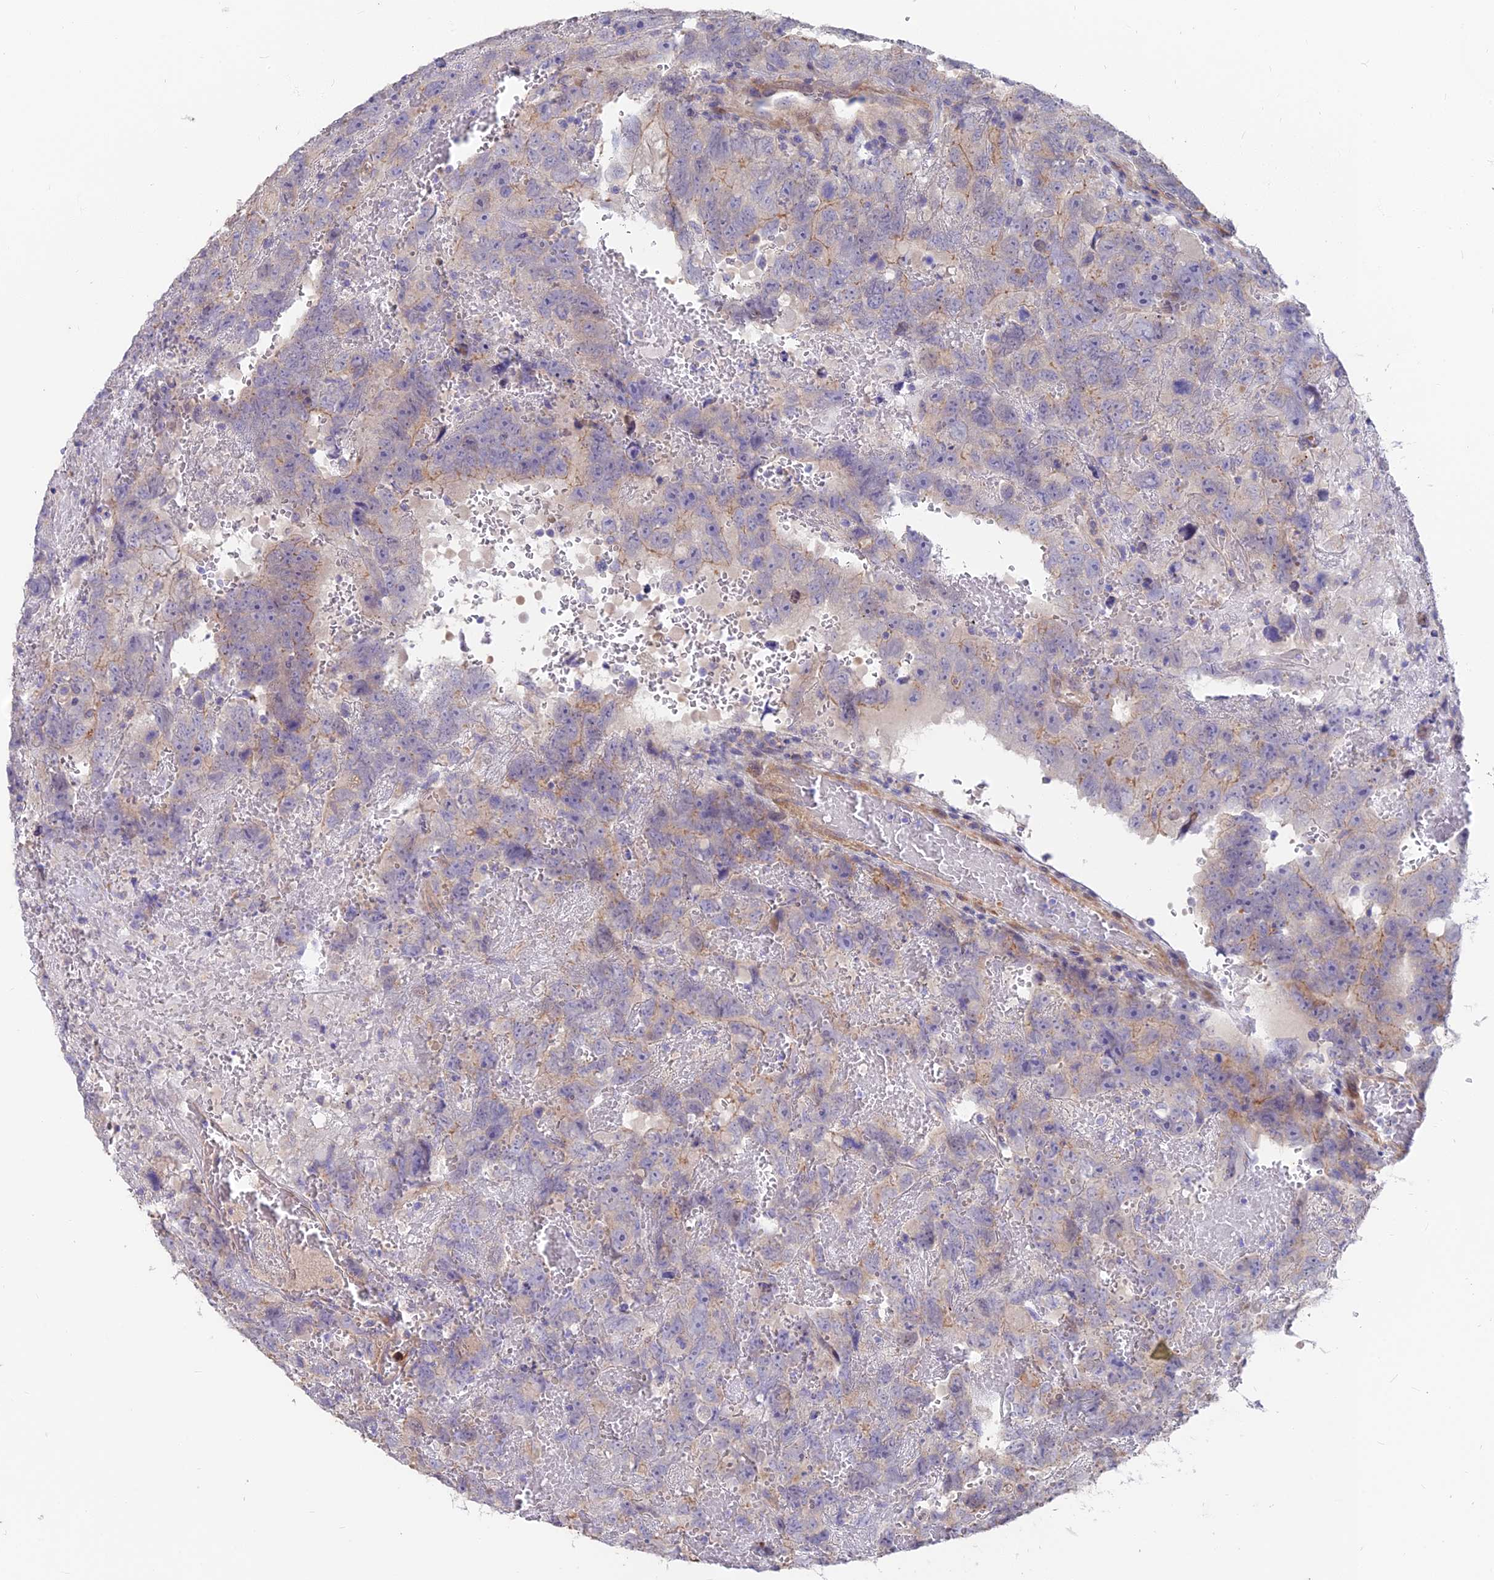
{"staining": {"intensity": "weak", "quantity": "<25%", "location": "cytoplasmic/membranous"}, "tissue": "testis cancer", "cell_type": "Tumor cells", "image_type": "cancer", "snomed": [{"axis": "morphology", "description": "Carcinoma, Embryonal, NOS"}, {"axis": "topography", "description": "Testis"}], "caption": "High magnification brightfield microscopy of embryonal carcinoma (testis) stained with DAB (3,3'-diaminobenzidine) (brown) and counterstained with hematoxylin (blue): tumor cells show no significant staining.", "gene": "FAM168B", "patient": {"sex": "male", "age": 45}}